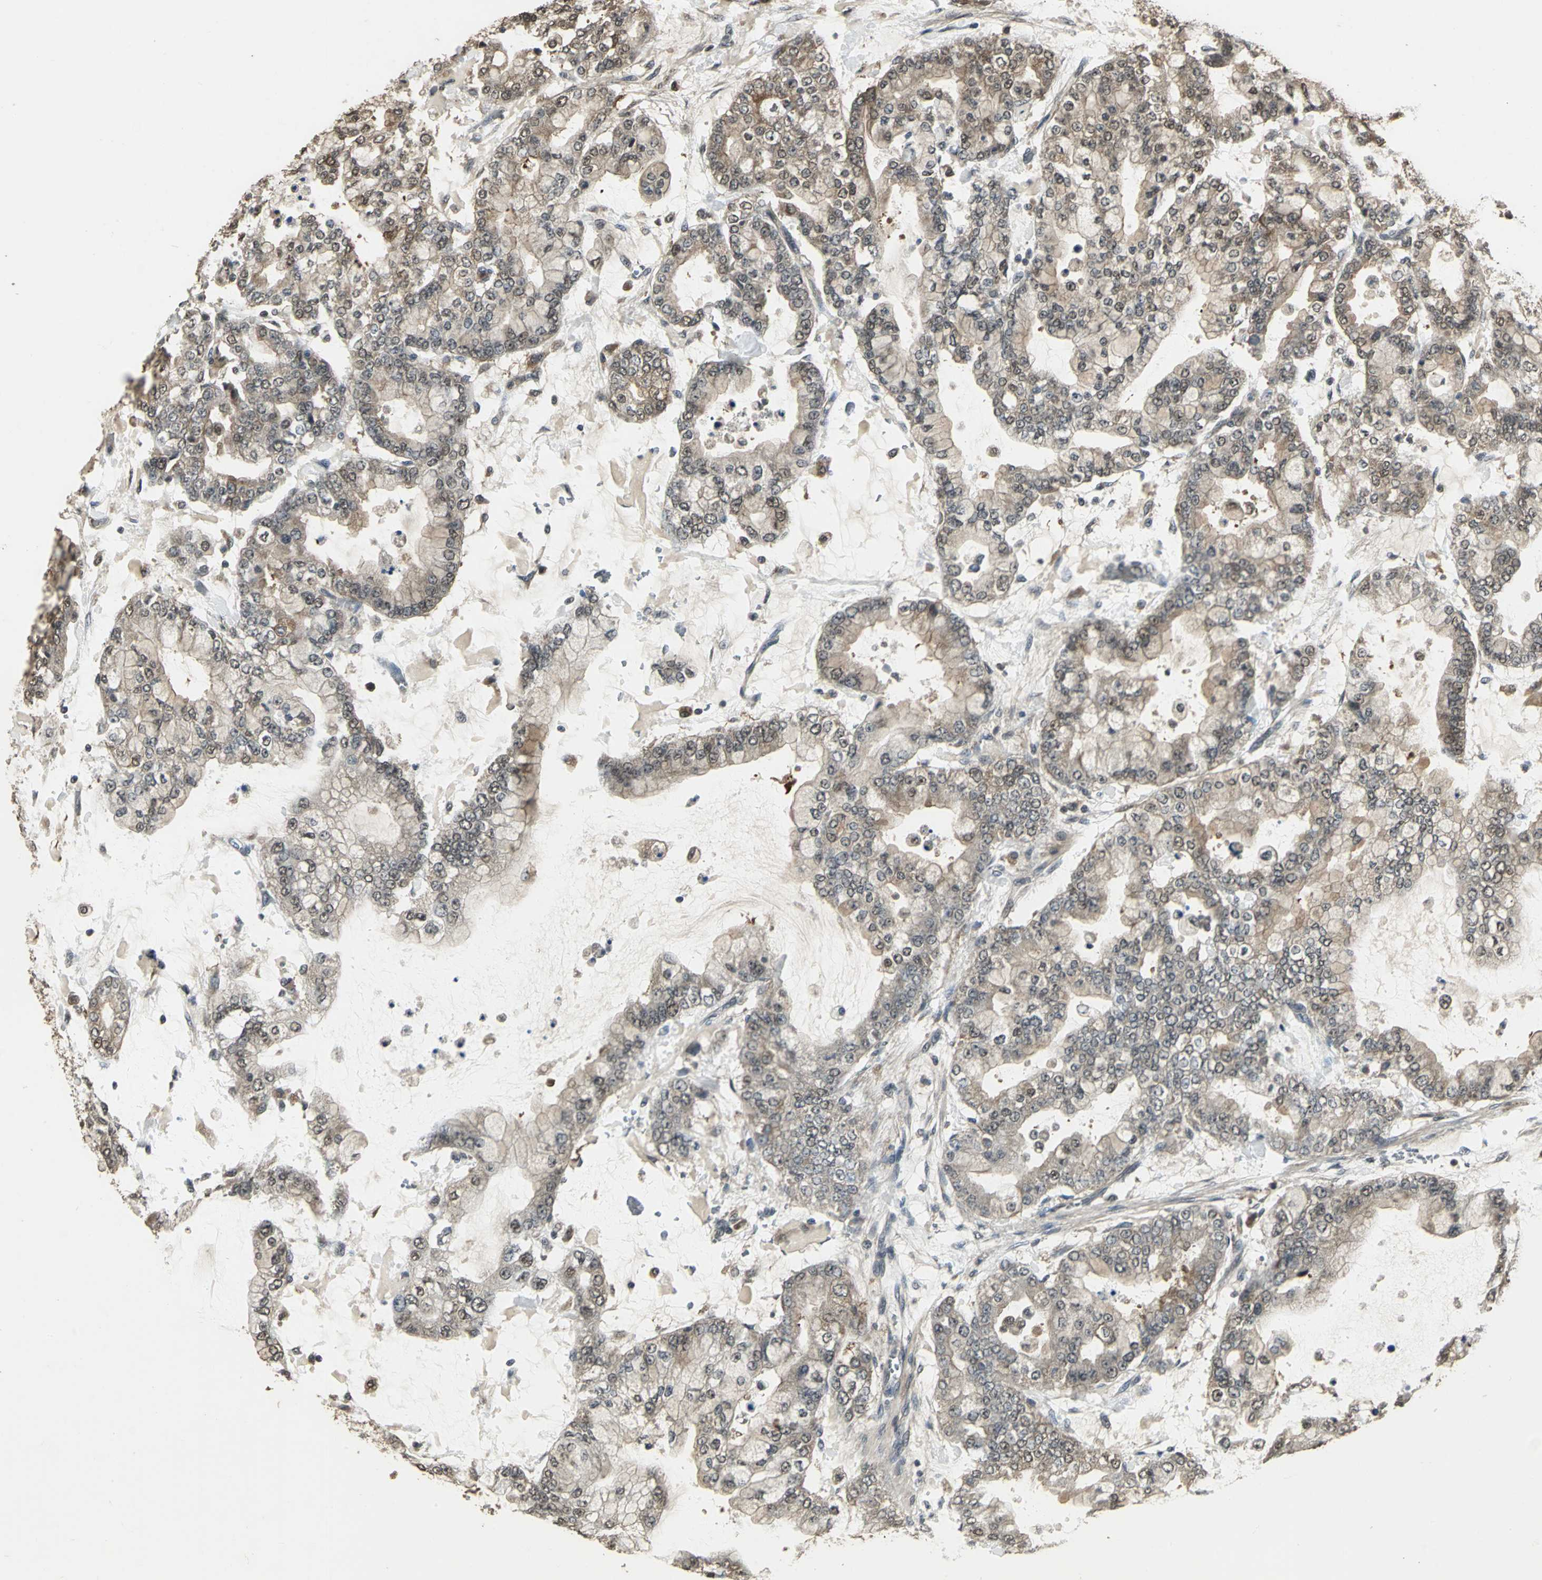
{"staining": {"intensity": "moderate", "quantity": ">75%", "location": "cytoplasmic/membranous"}, "tissue": "stomach cancer", "cell_type": "Tumor cells", "image_type": "cancer", "snomed": [{"axis": "morphology", "description": "Adenocarcinoma, NOS"}, {"axis": "topography", "description": "Stomach"}], "caption": "This is a histology image of immunohistochemistry staining of stomach cancer (adenocarcinoma), which shows moderate expression in the cytoplasmic/membranous of tumor cells.", "gene": "UCHL5", "patient": {"sex": "male", "age": 76}}